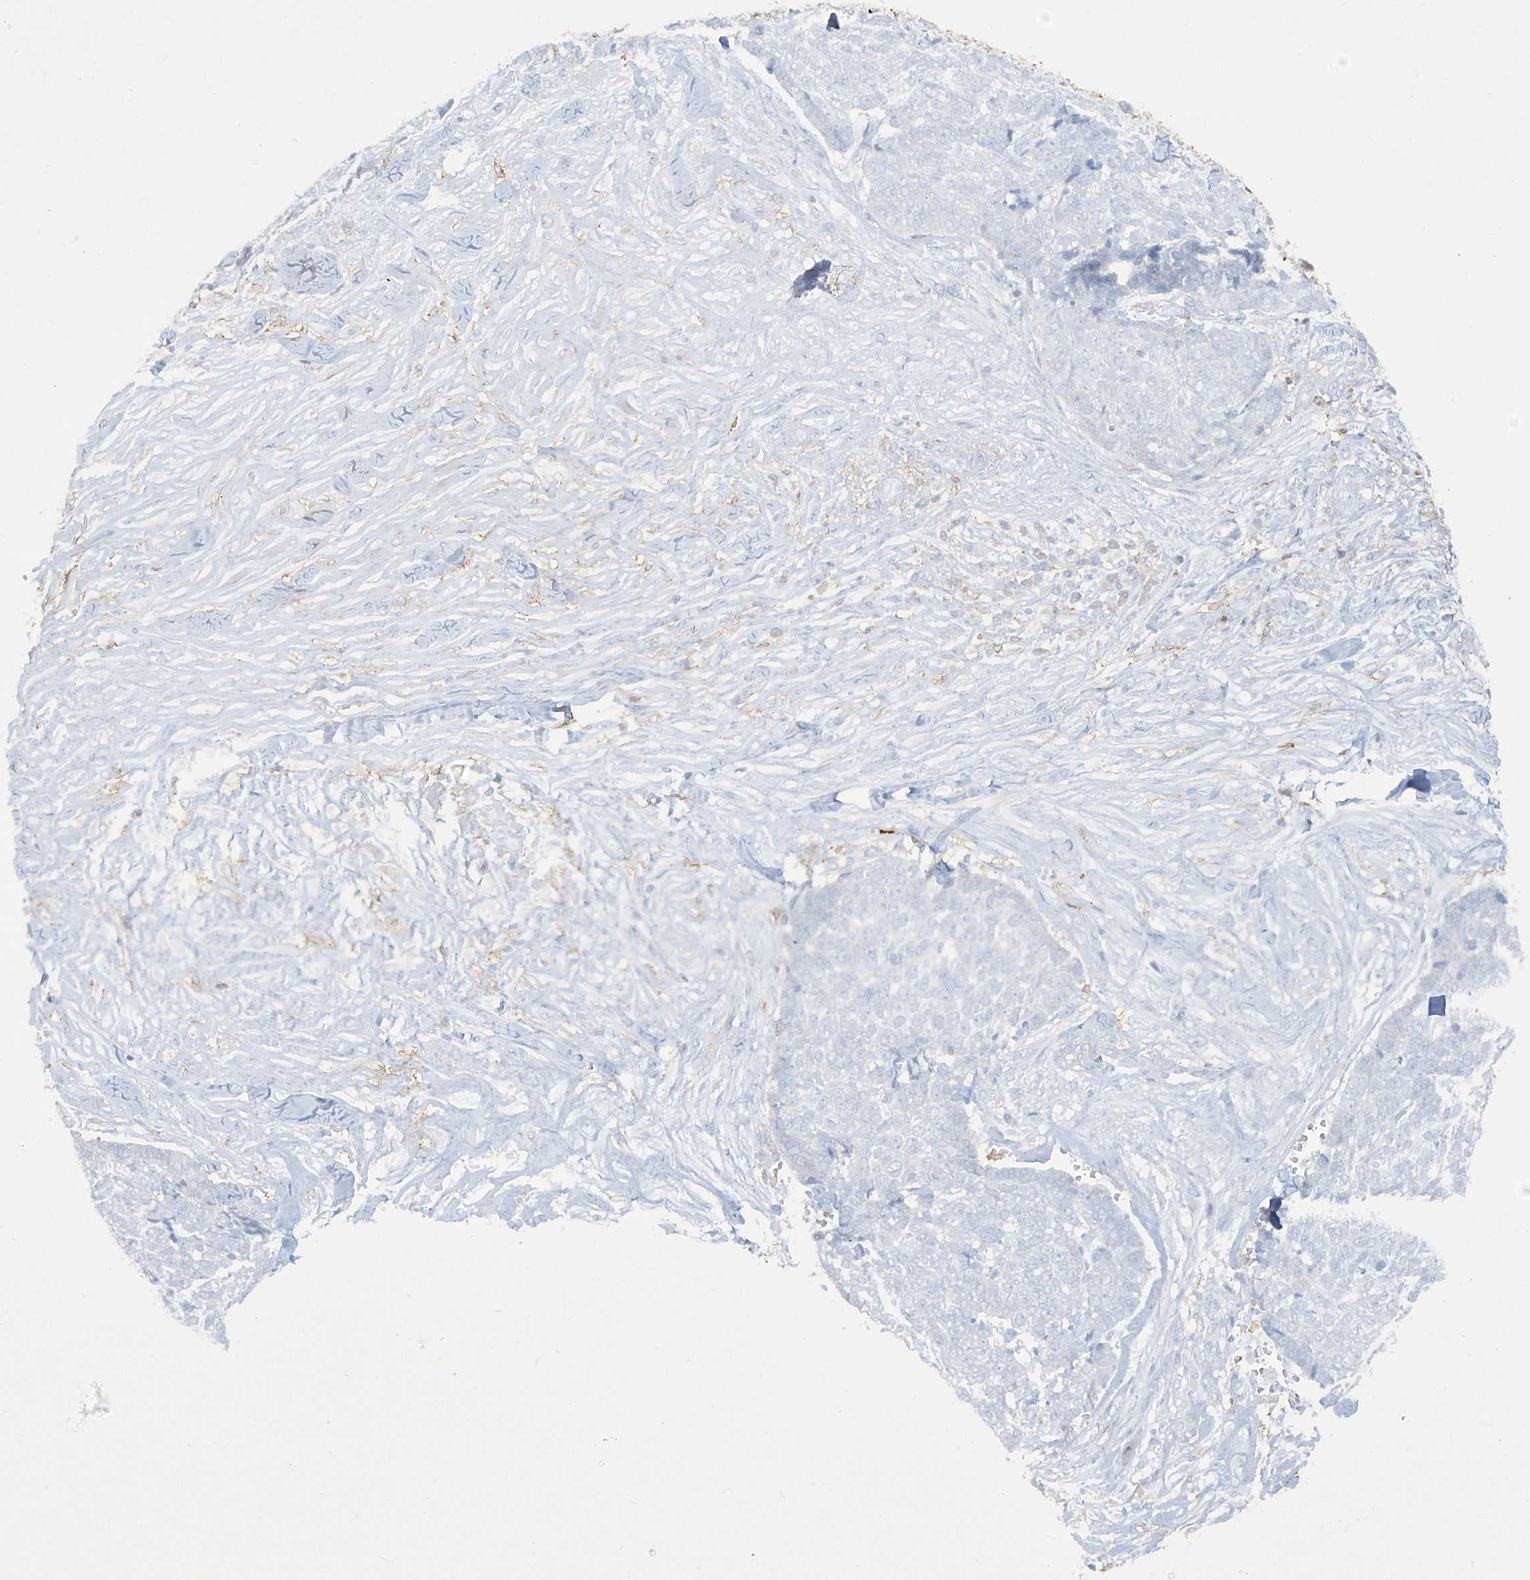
{"staining": {"intensity": "negative", "quantity": "none", "location": "none"}, "tissue": "skin cancer", "cell_type": "Tumor cells", "image_type": "cancer", "snomed": [{"axis": "morphology", "description": "Basal cell carcinoma"}, {"axis": "topography", "description": "Skin"}], "caption": "DAB (3,3'-diaminobenzidine) immunohistochemical staining of human skin cancer displays no significant staining in tumor cells.", "gene": "FCGR3A", "patient": {"sex": "male", "age": 84}}